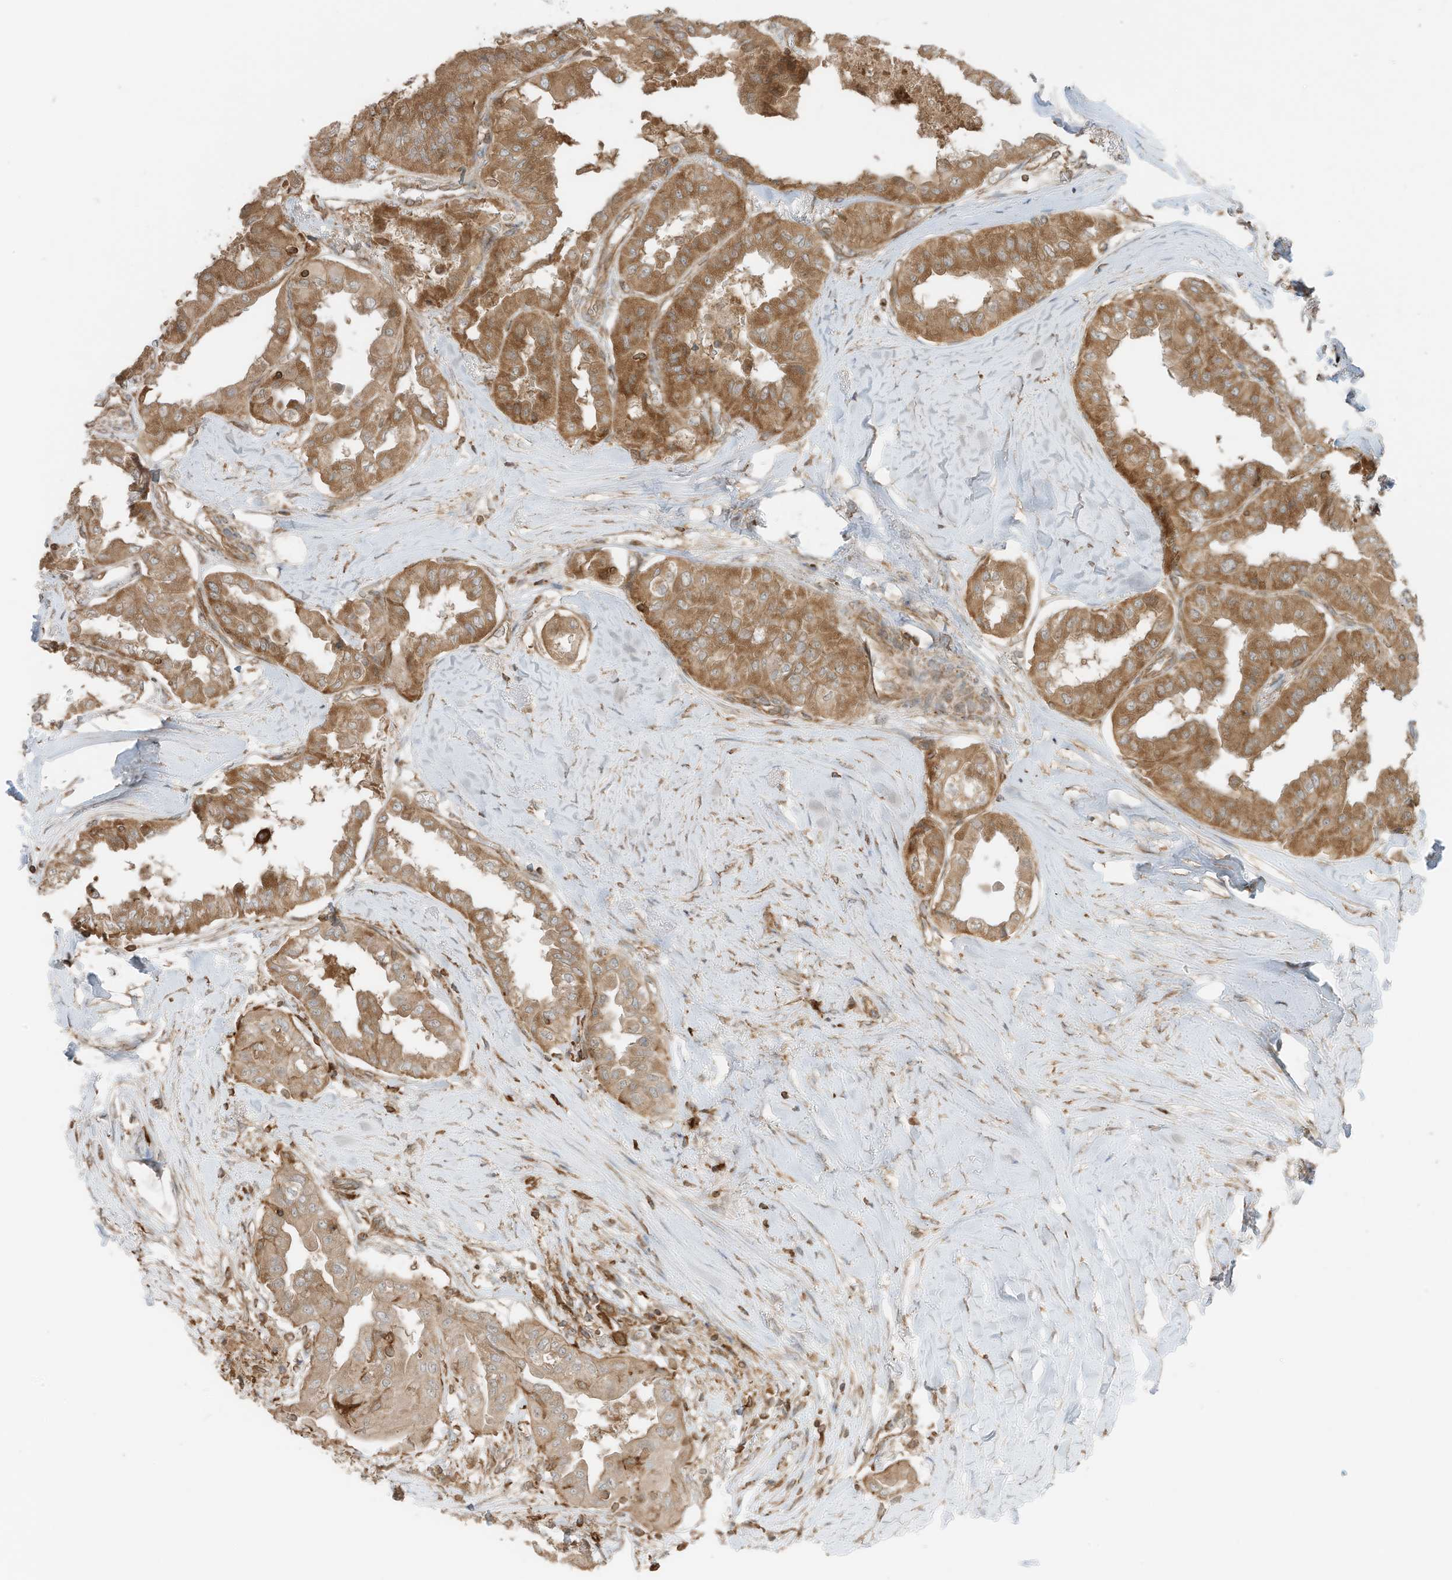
{"staining": {"intensity": "moderate", "quantity": ">75%", "location": "cytoplasmic/membranous"}, "tissue": "thyroid cancer", "cell_type": "Tumor cells", "image_type": "cancer", "snomed": [{"axis": "morphology", "description": "Papillary adenocarcinoma, NOS"}, {"axis": "topography", "description": "Thyroid gland"}], "caption": "DAB immunohistochemical staining of thyroid papillary adenocarcinoma exhibits moderate cytoplasmic/membranous protein expression in about >75% of tumor cells. Nuclei are stained in blue.", "gene": "SLC25A12", "patient": {"sex": "female", "age": 59}}